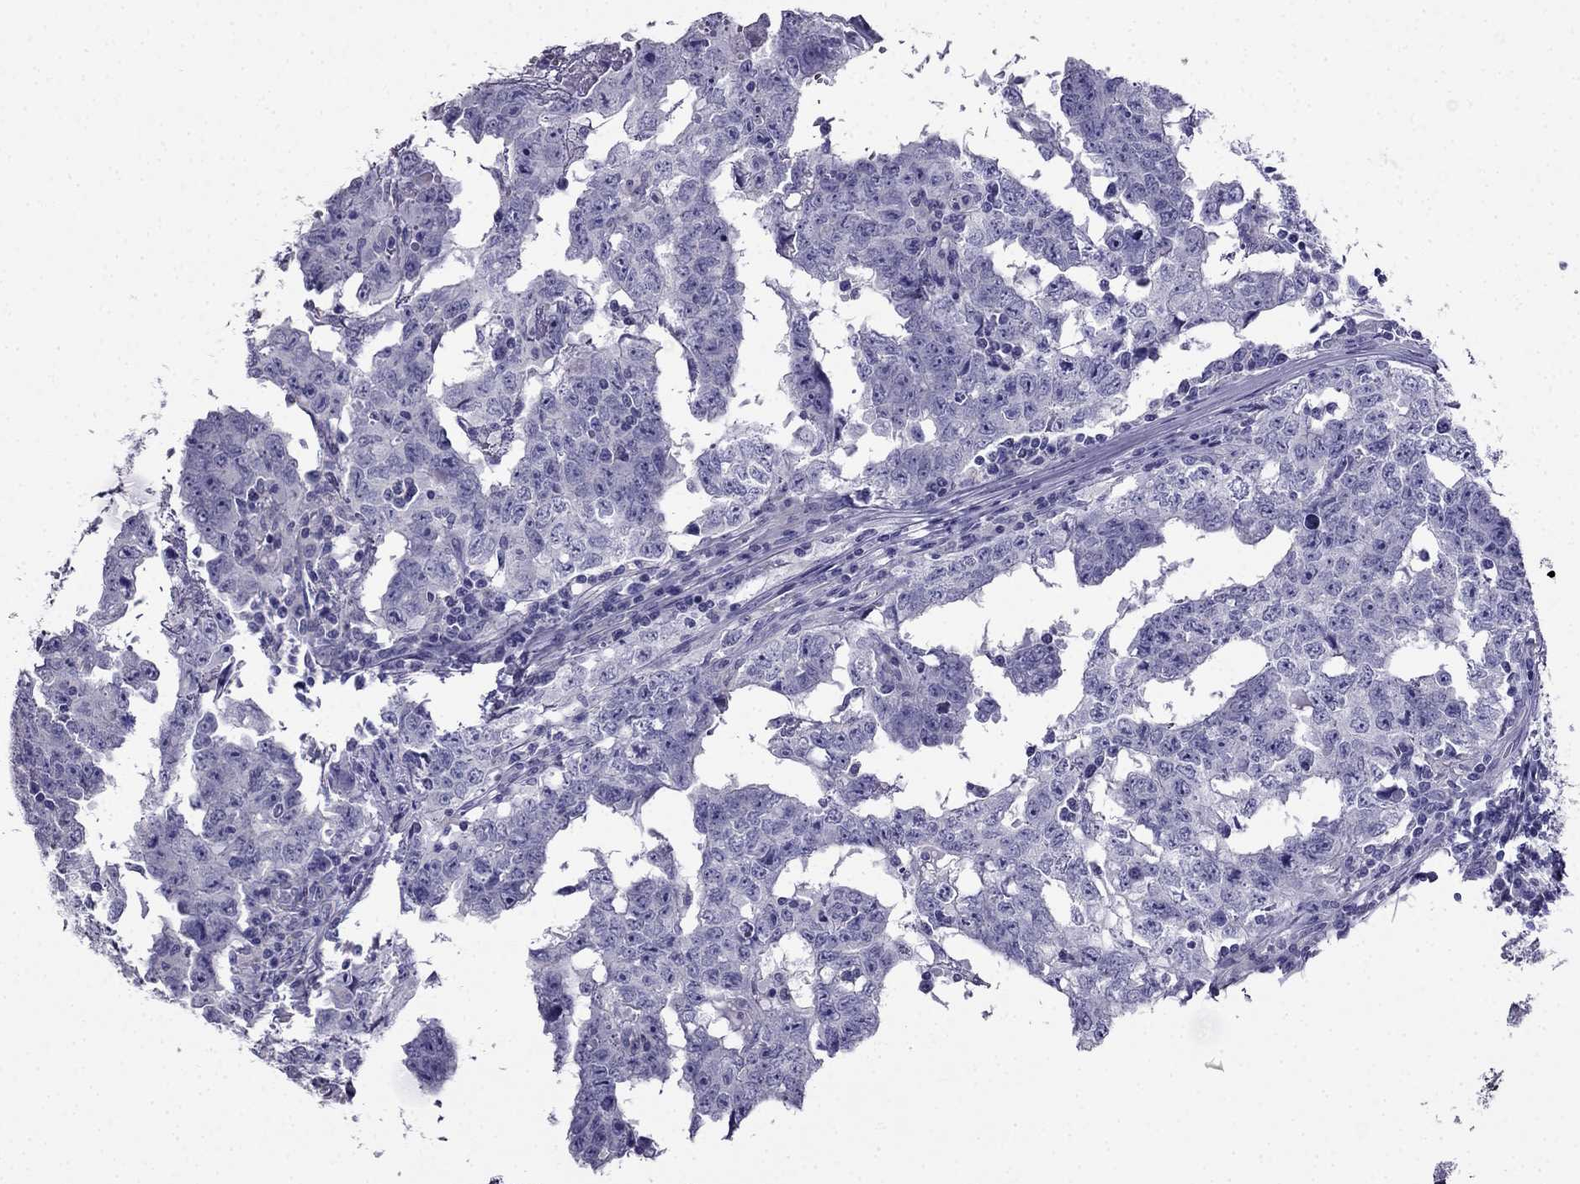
{"staining": {"intensity": "negative", "quantity": "none", "location": "none"}, "tissue": "testis cancer", "cell_type": "Tumor cells", "image_type": "cancer", "snomed": [{"axis": "morphology", "description": "Carcinoma, Embryonal, NOS"}, {"axis": "topography", "description": "Testis"}], "caption": "Testis cancer (embryonal carcinoma) stained for a protein using immunohistochemistry demonstrates no staining tumor cells.", "gene": "PTH", "patient": {"sex": "male", "age": 22}}